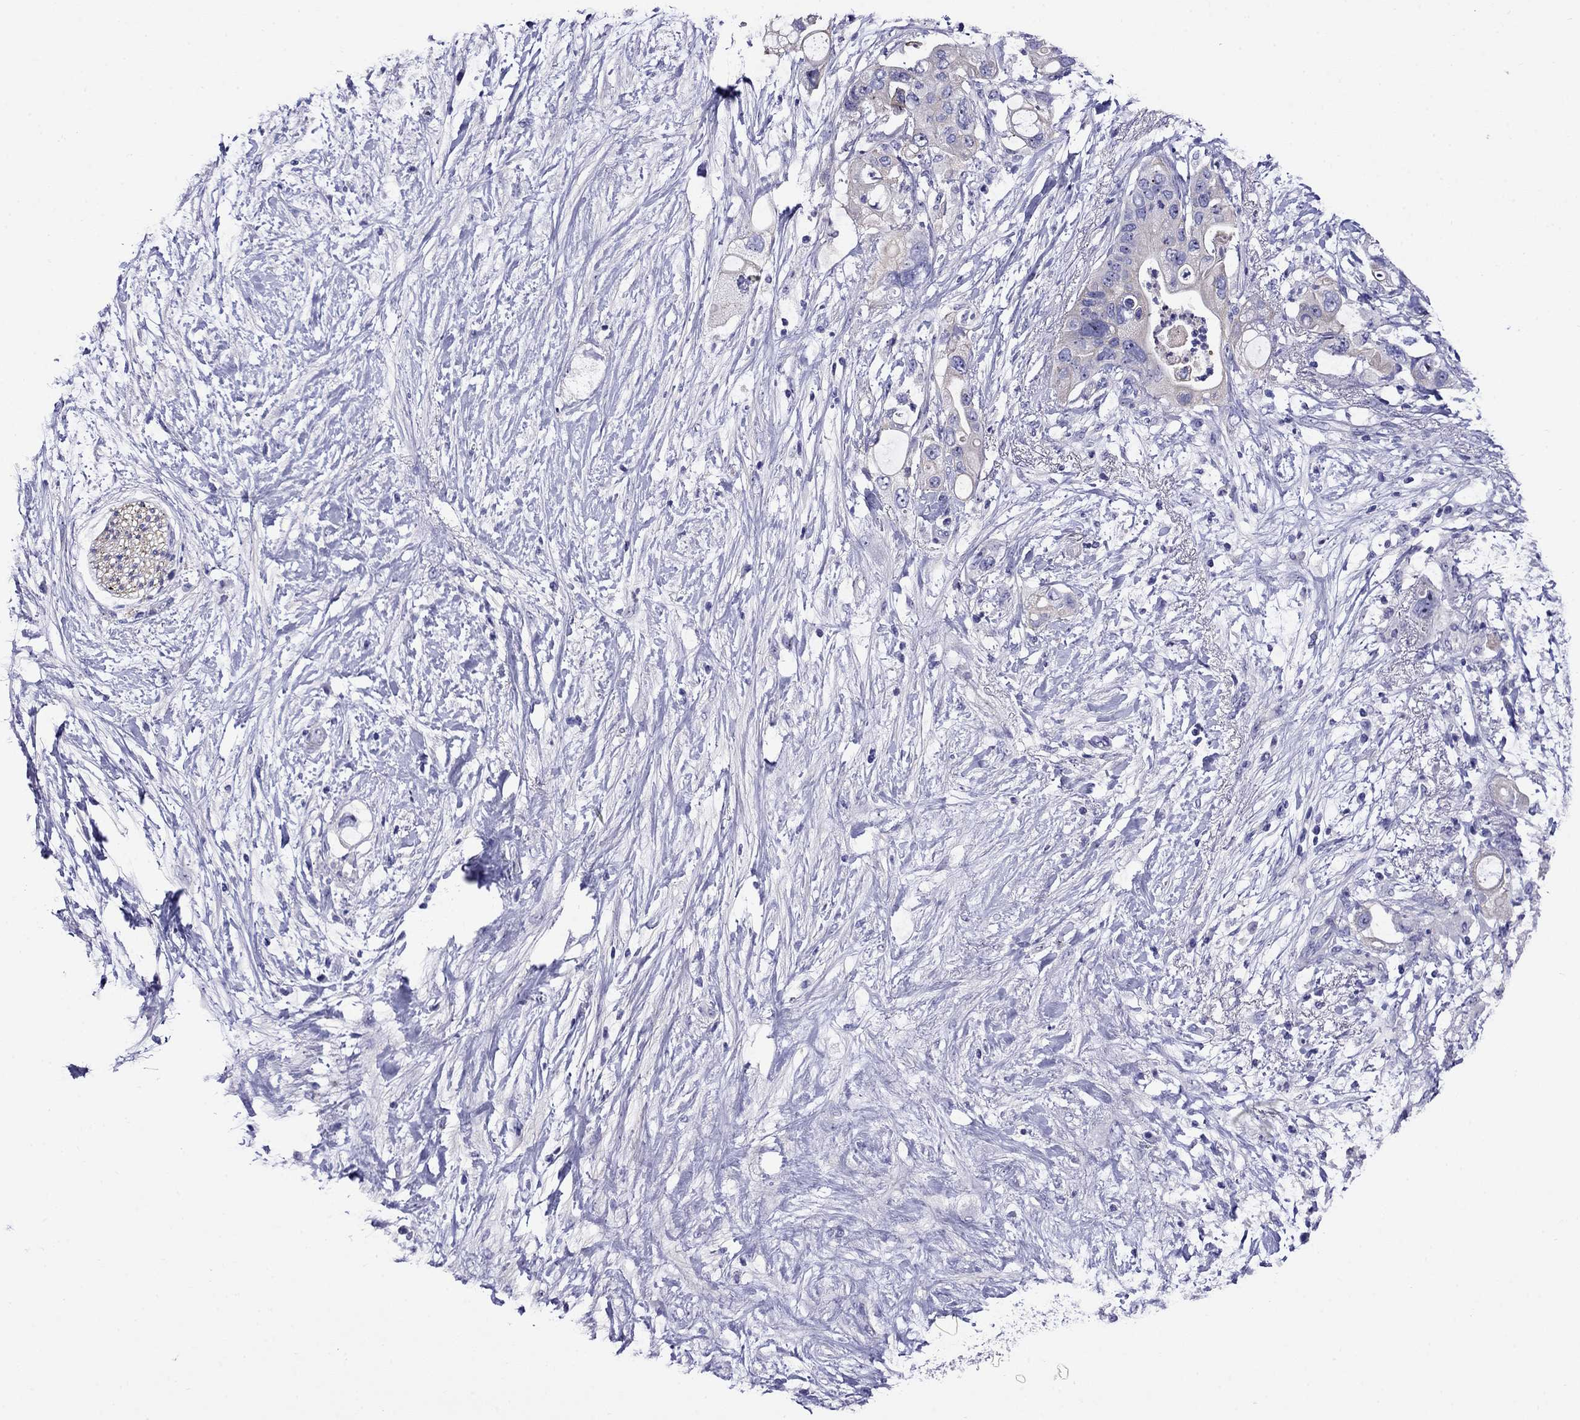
{"staining": {"intensity": "weak", "quantity": "25%-75%", "location": "cytoplasmic/membranous"}, "tissue": "pancreatic cancer", "cell_type": "Tumor cells", "image_type": "cancer", "snomed": [{"axis": "morphology", "description": "Adenocarcinoma, NOS"}, {"axis": "topography", "description": "Pancreas"}], "caption": "Immunohistochemistry of pancreatic adenocarcinoma reveals low levels of weak cytoplasmic/membranous staining in about 25%-75% of tumor cells. Using DAB (3,3'-diaminobenzidine) (brown) and hematoxylin (blue) stains, captured at high magnification using brightfield microscopy.", "gene": "SCG2", "patient": {"sex": "female", "age": 72}}